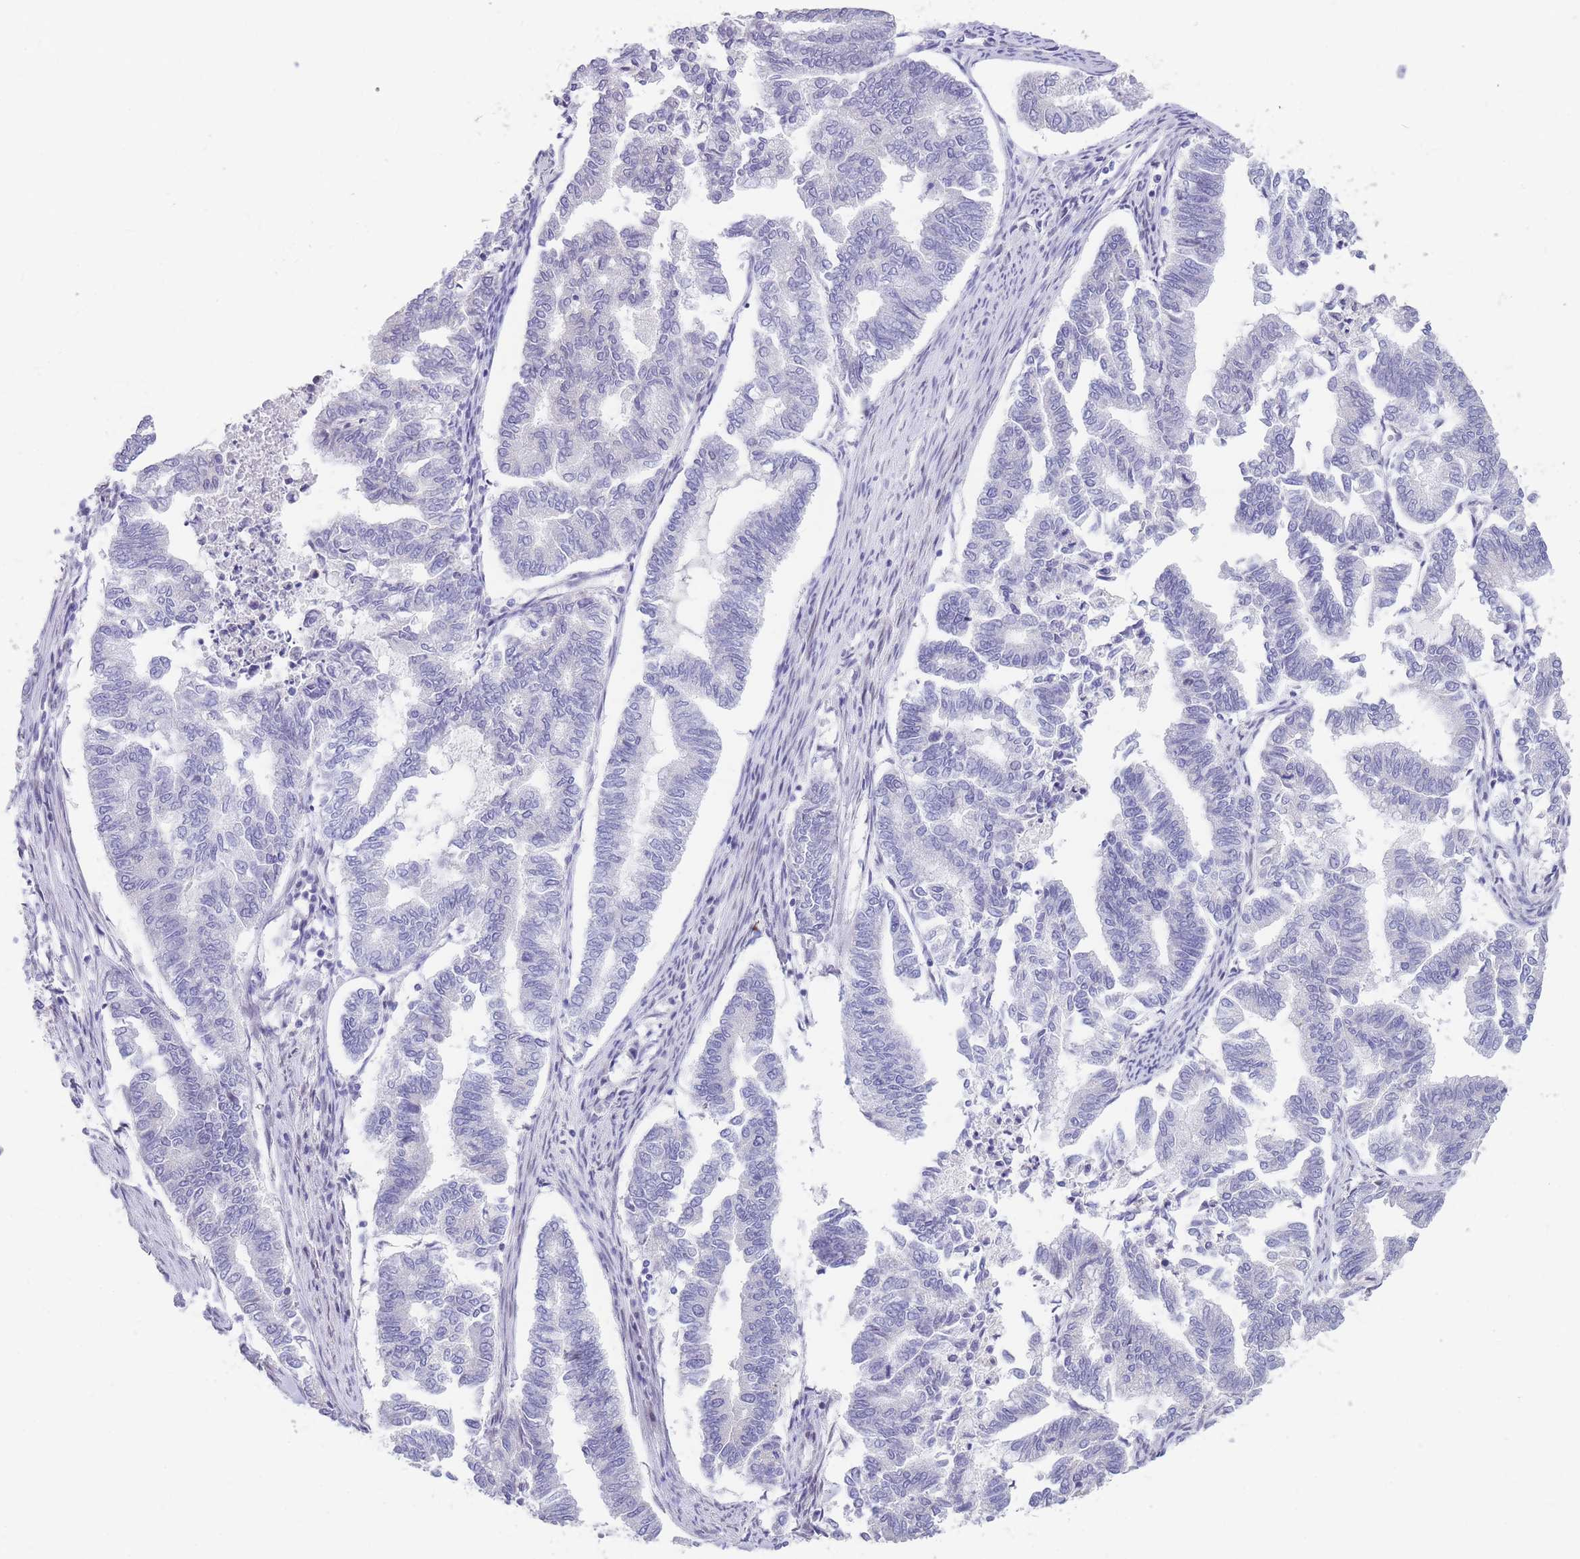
{"staining": {"intensity": "negative", "quantity": "none", "location": "none"}, "tissue": "endometrial cancer", "cell_type": "Tumor cells", "image_type": "cancer", "snomed": [{"axis": "morphology", "description": "Adenocarcinoma, NOS"}, {"axis": "topography", "description": "Endometrium"}], "caption": "Immunohistochemical staining of human endometrial cancer reveals no significant positivity in tumor cells. The staining is performed using DAB brown chromogen with nuclei counter-stained in using hematoxylin.", "gene": "SHCBP1", "patient": {"sex": "female", "age": 79}}